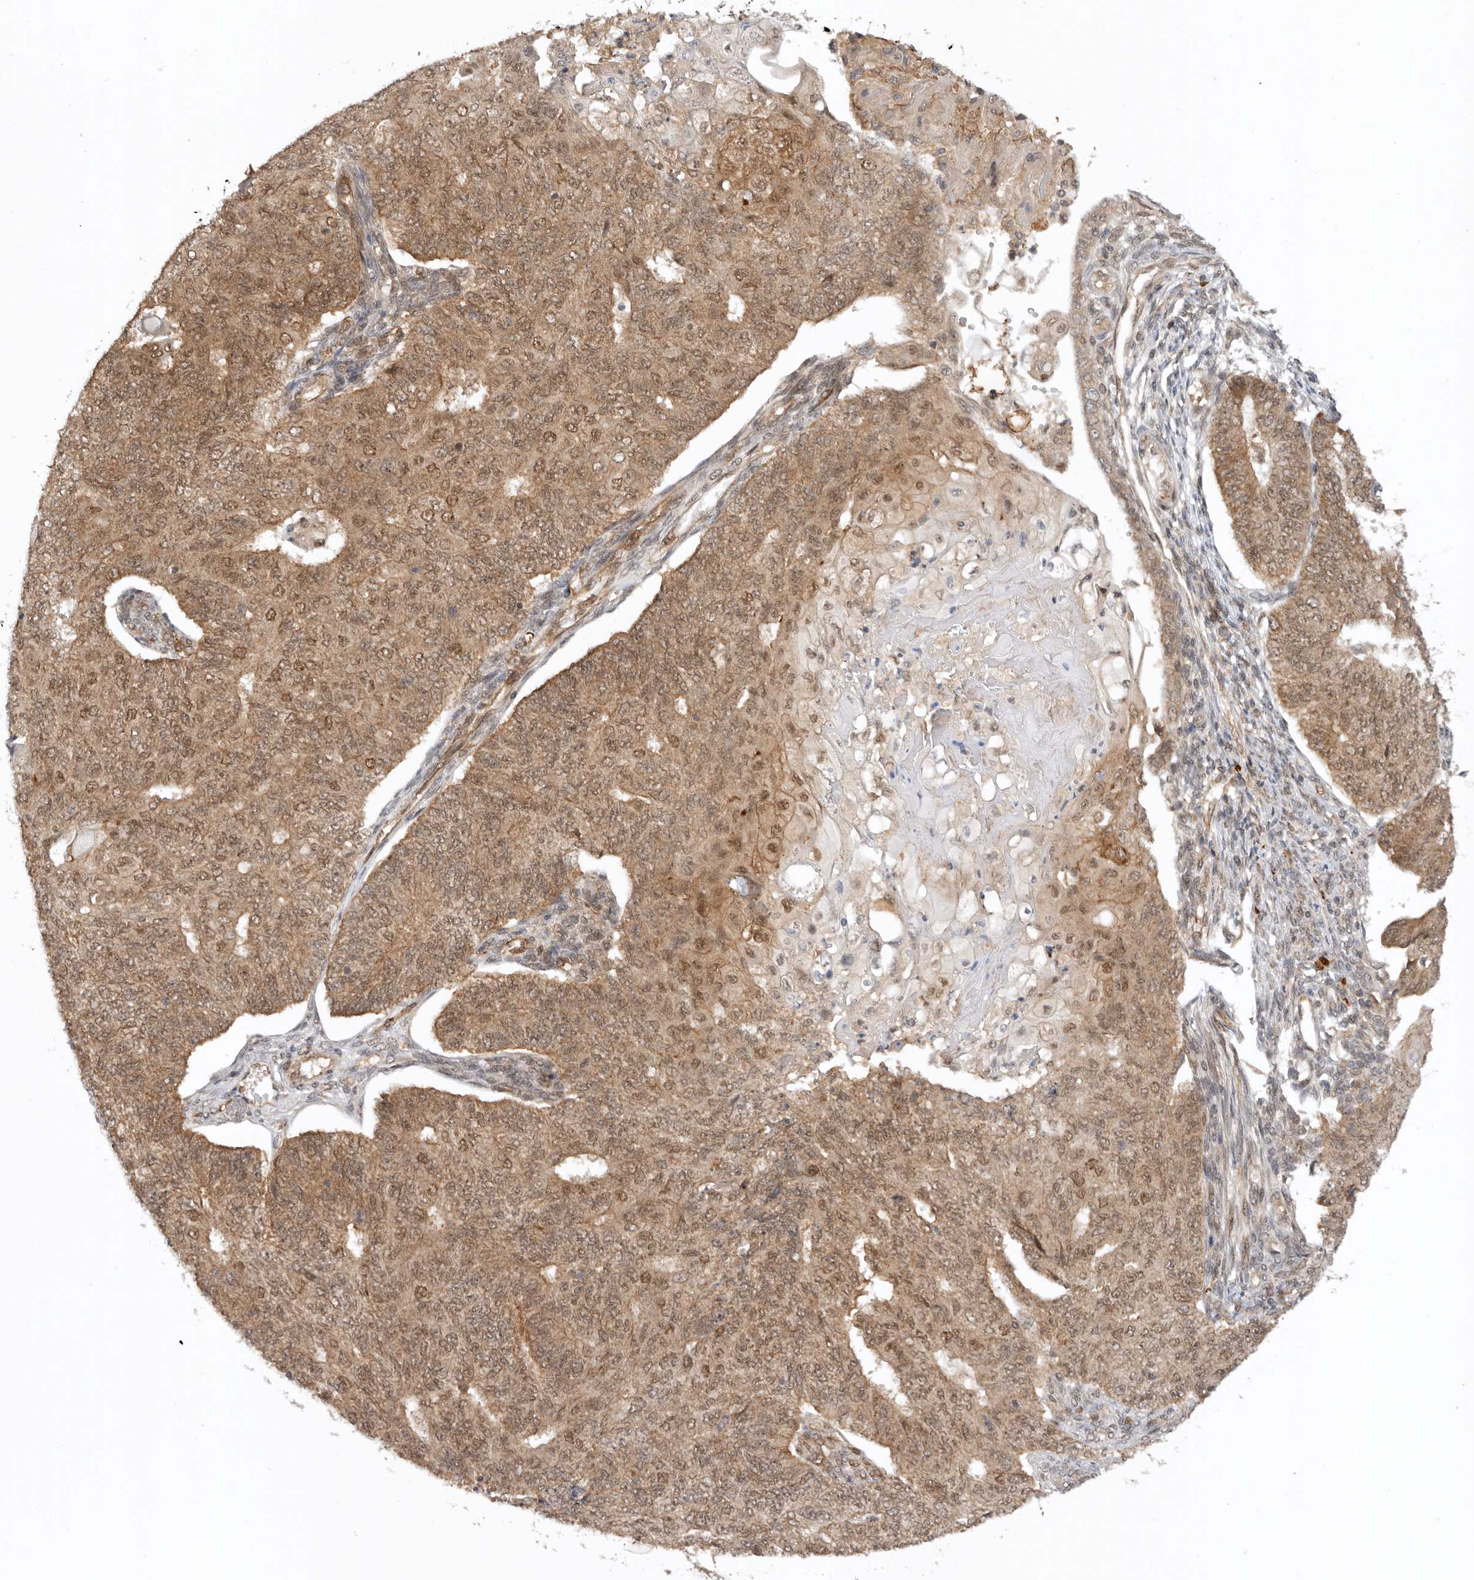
{"staining": {"intensity": "moderate", "quantity": ">75%", "location": "cytoplasmic/membranous,nuclear"}, "tissue": "endometrial cancer", "cell_type": "Tumor cells", "image_type": "cancer", "snomed": [{"axis": "morphology", "description": "Adenocarcinoma, NOS"}, {"axis": "topography", "description": "Endometrium"}], "caption": "Endometrial cancer (adenocarcinoma) stained for a protein (brown) shows moderate cytoplasmic/membranous and nuclear positive expression in about >75% of tumor cells.", "gene": "TARS2", "patient": {"sex": "female", "age": 32}}